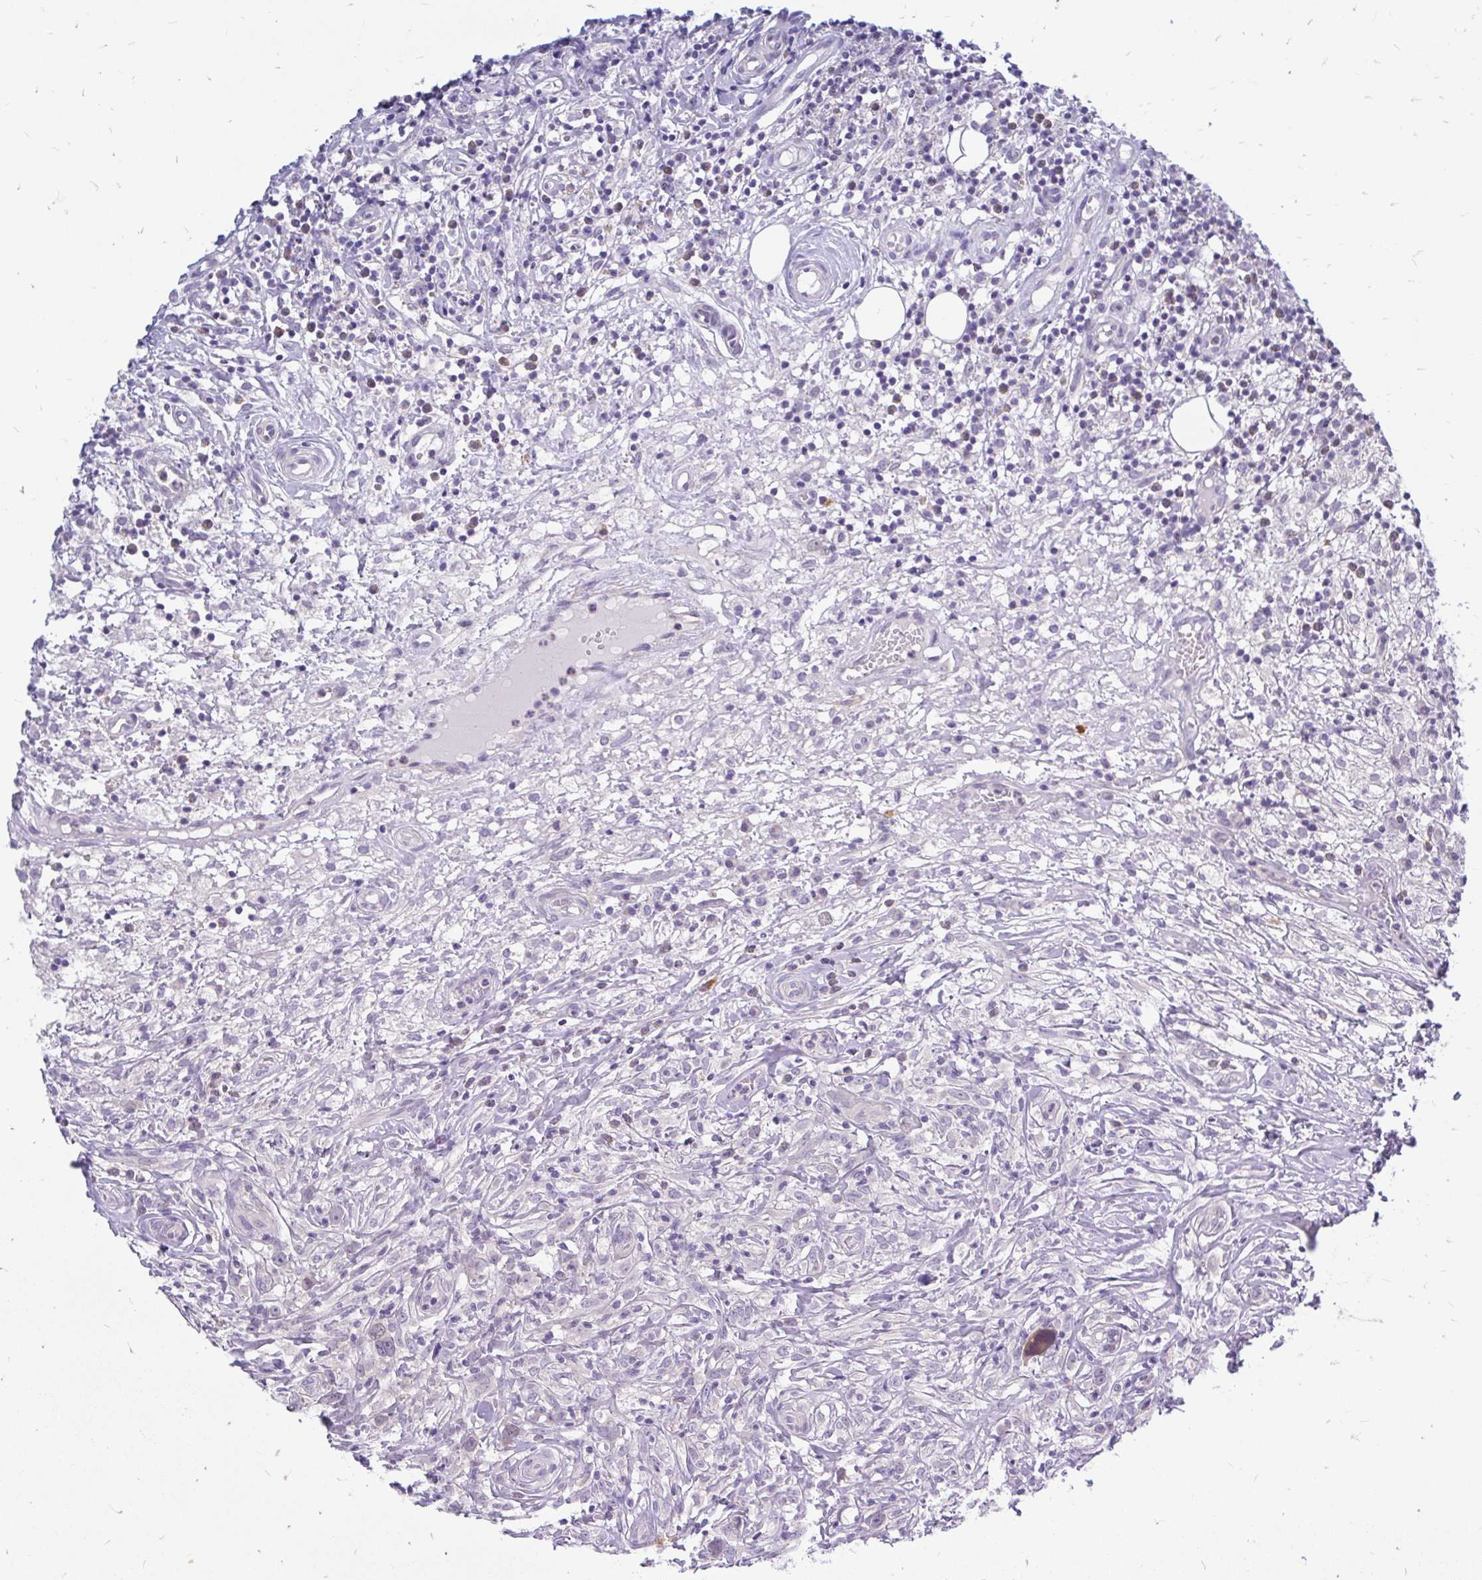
{"staining": {"intensity": "negative", "quantity": "none", "location": "none"}, "tissue": "lymphoma", "cell_type": "Tumor cells", "image_type": "cancer", "snomed": [{"axis": "morphology", "description": "Hodgkin's disease, NOS"}, {"axis": "topography", "description": "No Tissue"}], "caption": "Immunohistochemical staining of human lymphoma shows no significant expression in tumor cells.", "gene": "MAP1LC3A", "patient": {"sex": "female", "age": 21}}